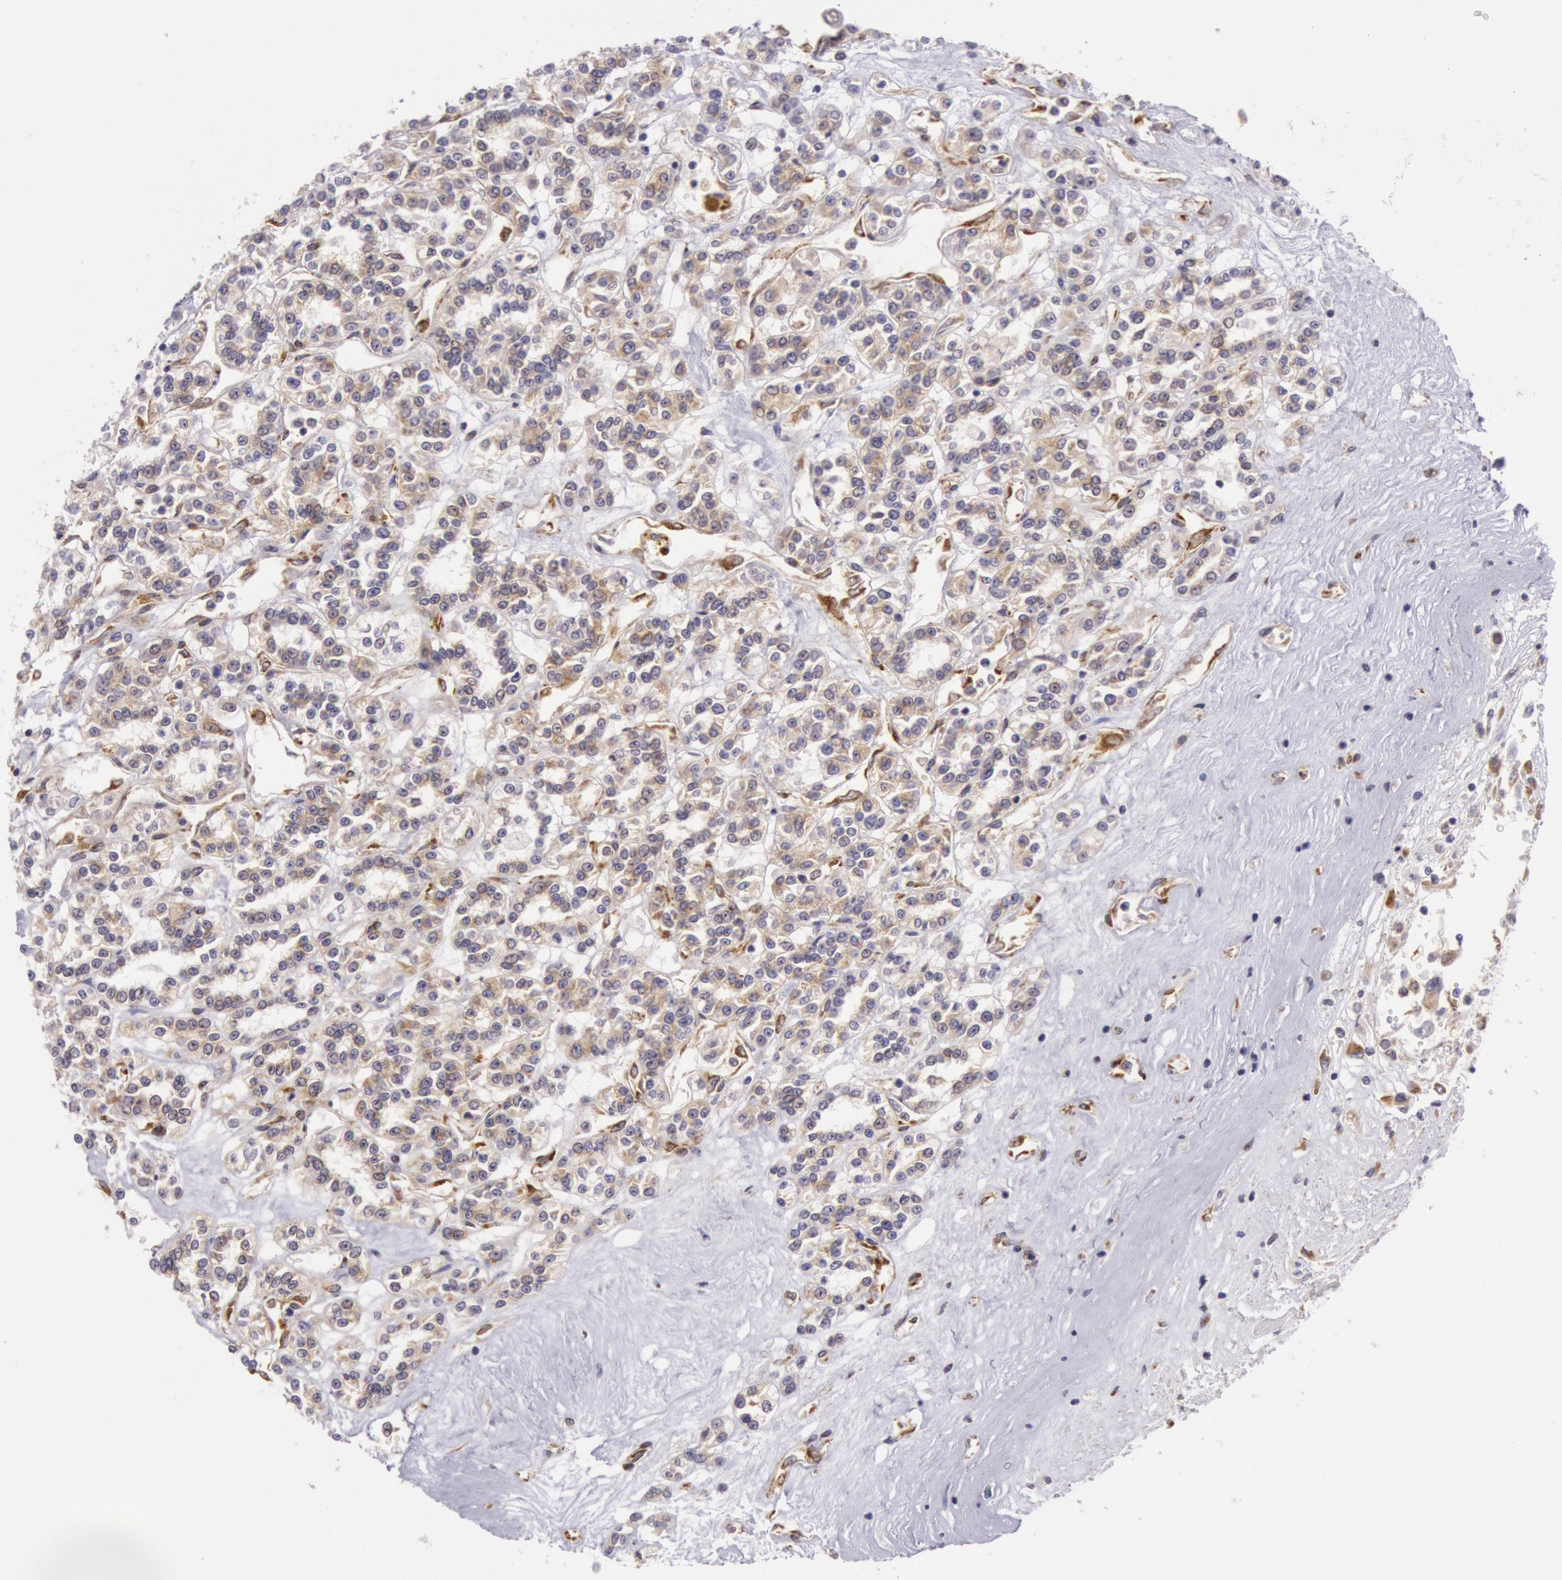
{"staining": {"intensity": "weak", "quantity": "25%-75%", "location": "cytoplasmic/membranous"}, "tissue": "renal cancer", "cell_type": "Tumor cells", "image_type": "cancer", "snomed": [{"axis": "morphology", "description": "Adenocarcinoma, NOS"}, {"axis": "topography", "description": "Kidney"}], "caption": "A low amount of weak cytoplasmic/membranous positivity is seen in about 25%-75% of tumor cells in renal cancer (adenocarcinoma) tissue. The protein is stained brown, and the nuclei are stained in blue (DAB IHC with brightfield microscopy, high magnification).", "gene": "CHUK", "patient": {"sex": "female", "age": 76}}